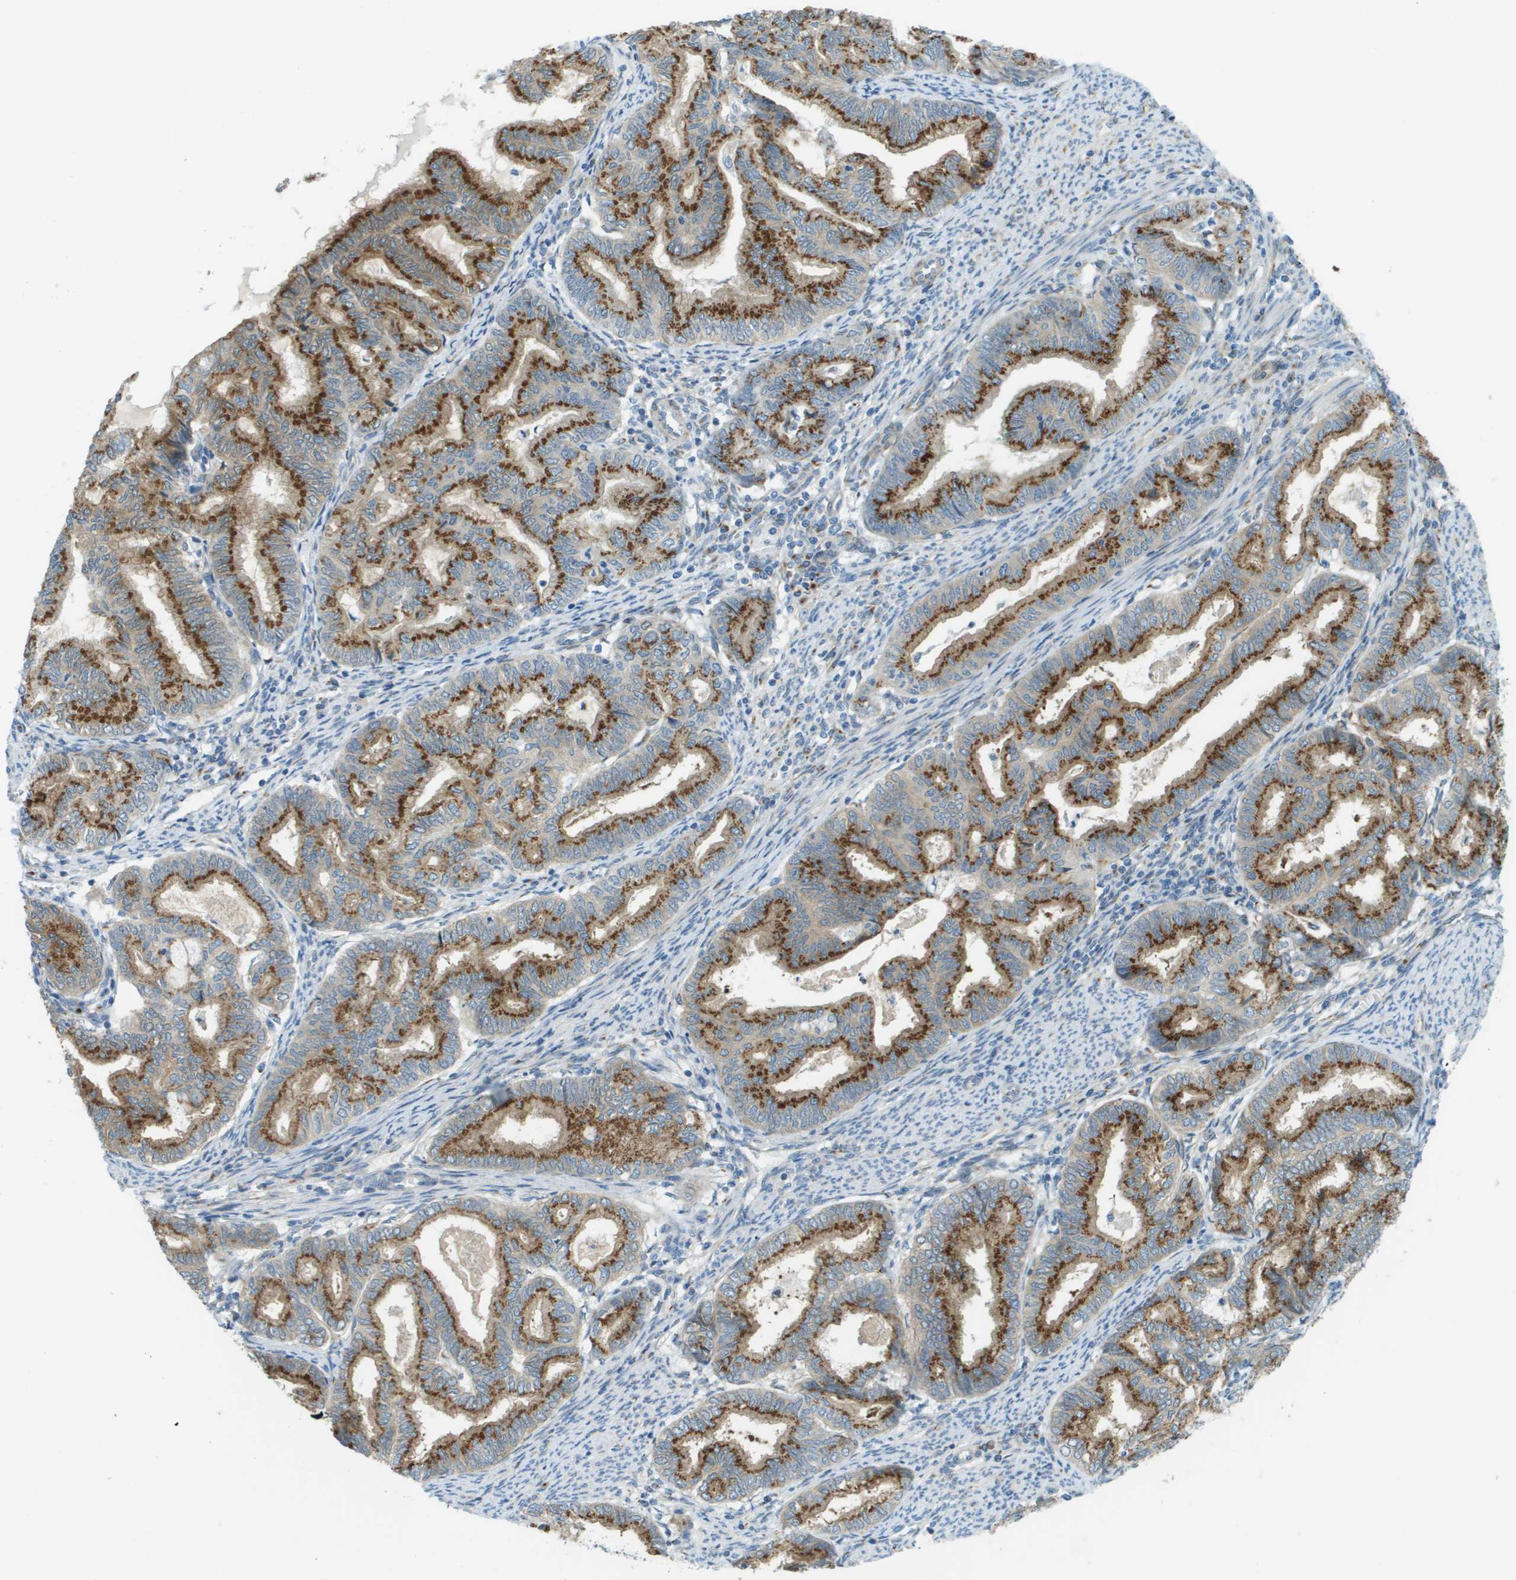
{"staining": {"intensity": "strong", "quantity": ">75%", "location": "cytoplasmic/membranous"}, "tissue": "endometrial cancer", "cell_type": "Tumor cells", "image_type": "cancer", "snomed": [{"axis": "morphology", "description": "Adenocarcinoma, NOS"}, {"axis": "topography", "description": "Endometrium"}], "caption": "Endometrial cancer (adenocarcinoma) was stained to show a protein in brown. There is high levels of strong cytoplasmic/membranous positivity in approximately >75% of tumor cells. The protein is stained brown, and the nuclei are stained in blue (DAB IHC with brightfield microscopy, high magnification).", "gene": "ACBD3", "patient": {"sex": "female", "age": 79}}